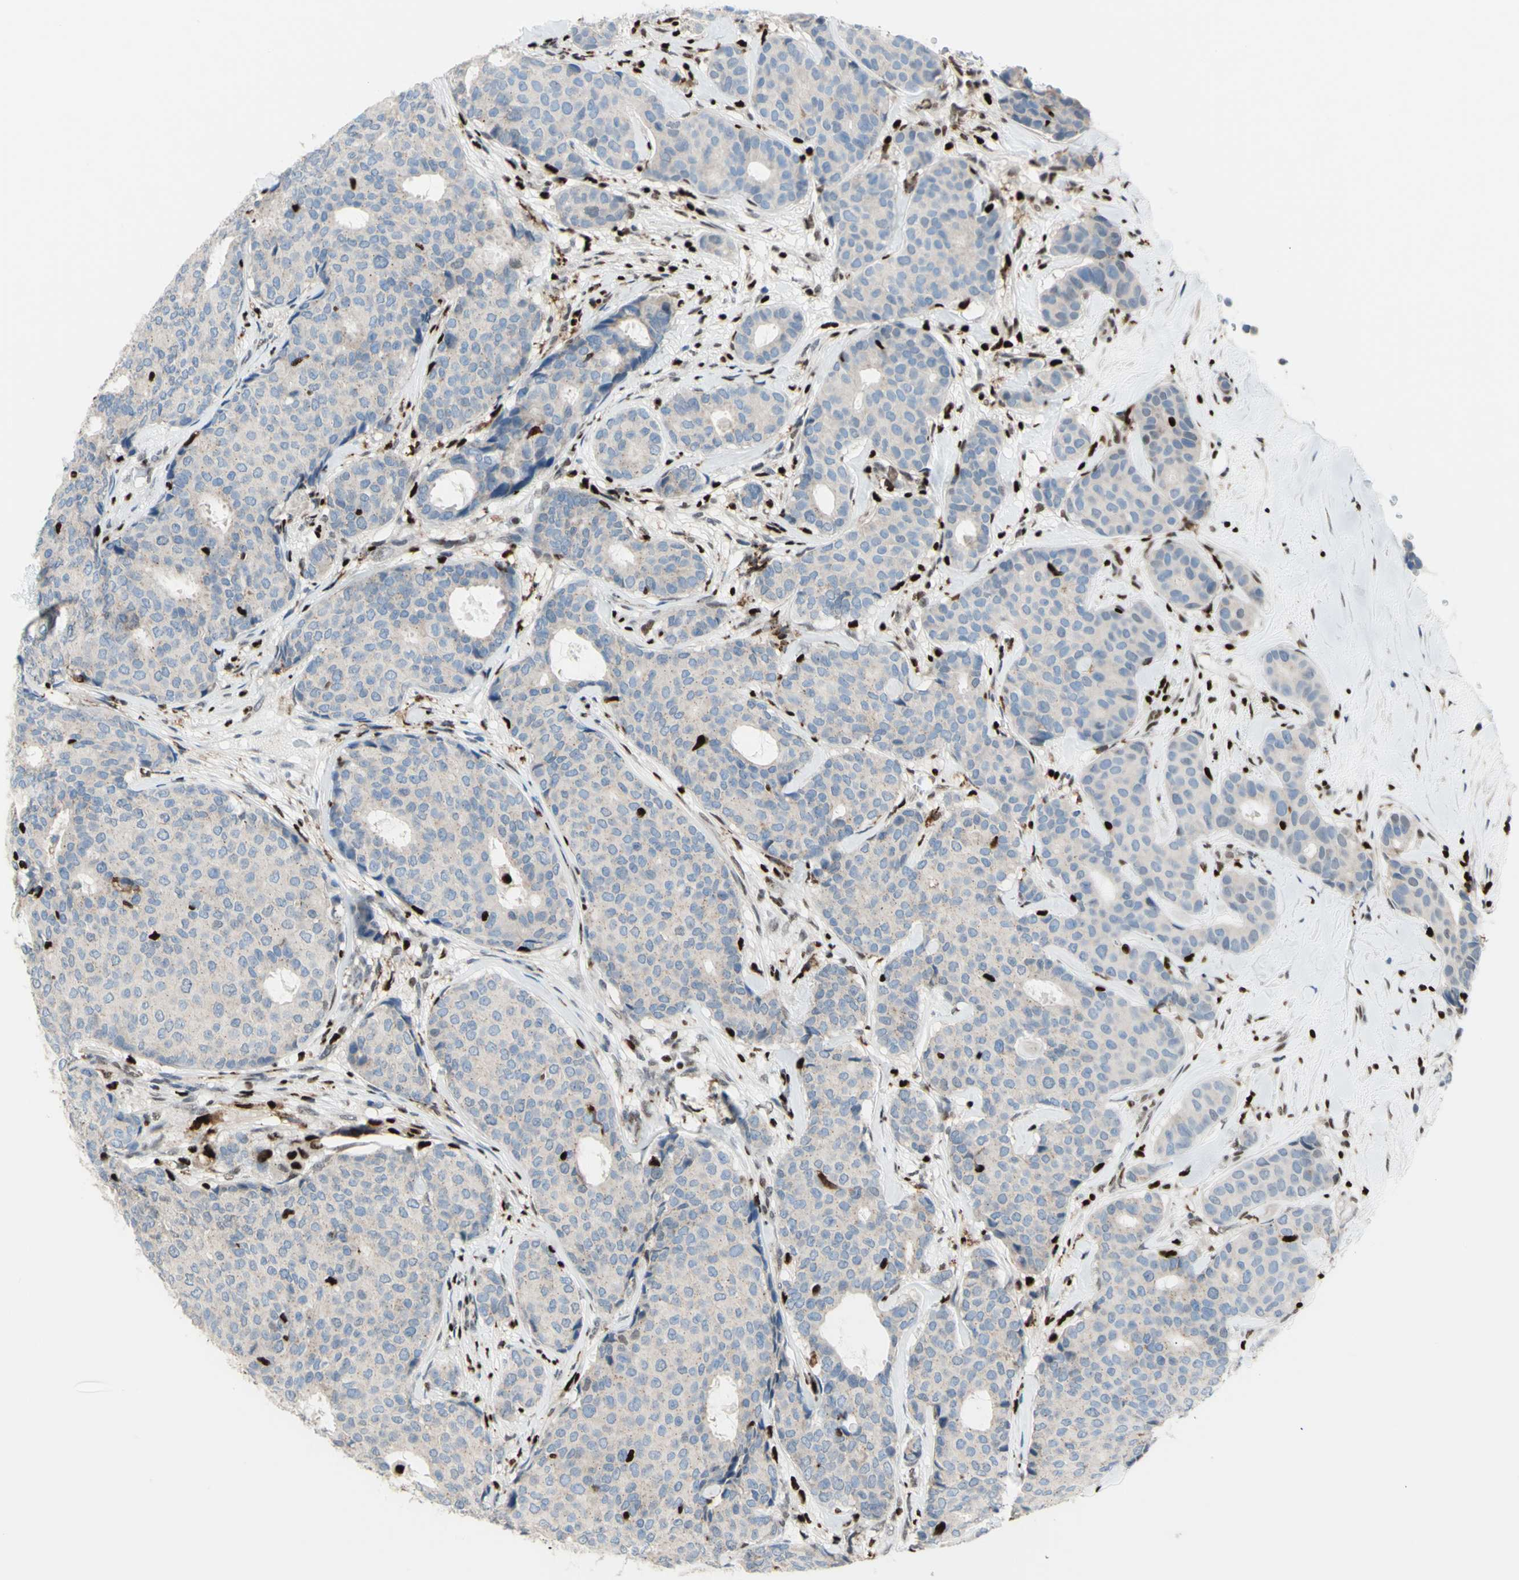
{"staining": {"intensity": "weak", "quantity": ">75%", "location": "cytoplasmic/membranous"}, "tissue": "breast cancer", "cell_type": "Tumor cells", "image_type": "cancer", "snomed": [{"axis": "morphology", "description": "Duct carcinoma"}, {"axis": "topography", "description": "Breast"}], "caption": "The immunohistochemical stain highlights weak cytoplasmic/membranous positivity in tumor cells of breast cancer tissue.", "gene": "EED", "patient": {"sex": "female", "age": 75}}